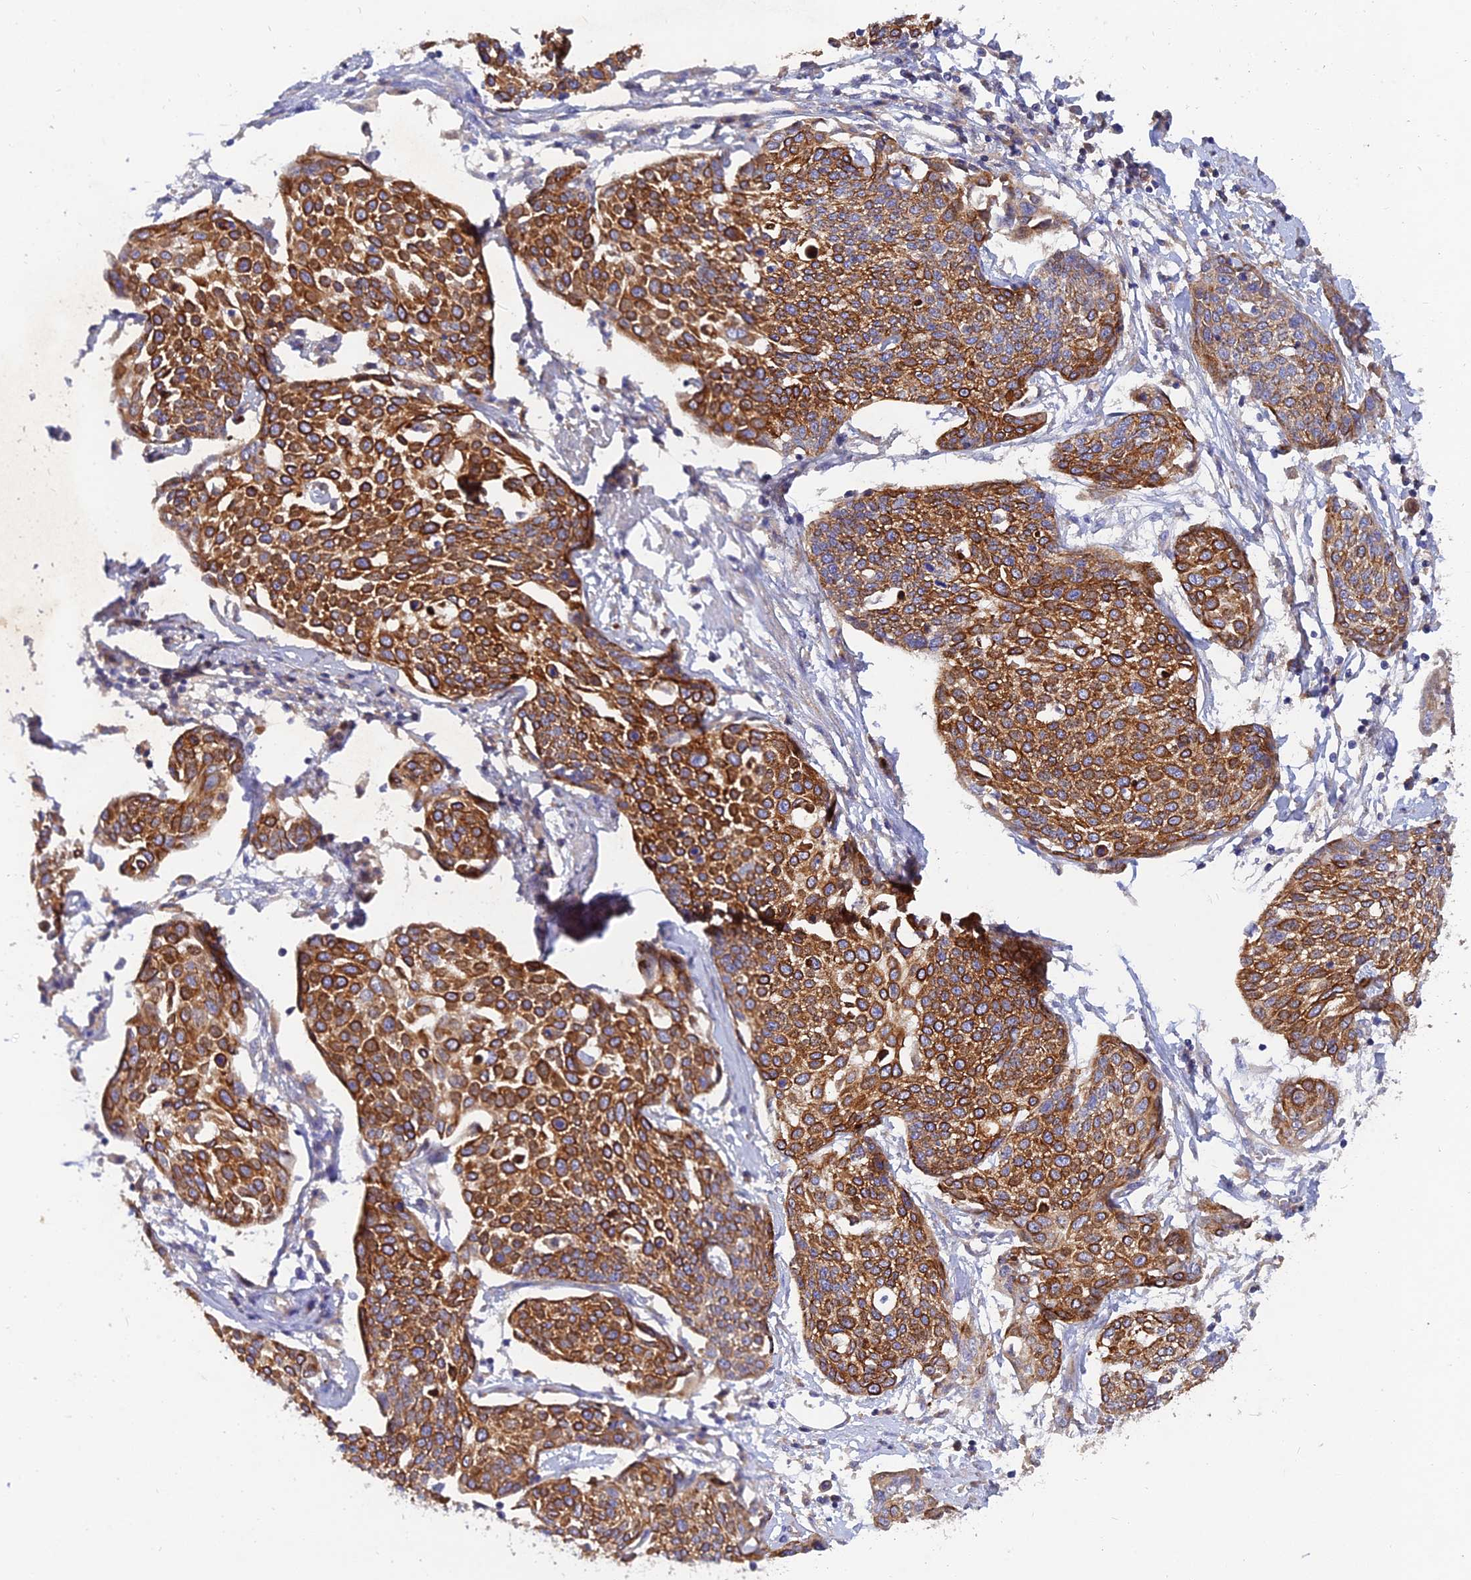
{"staining": {"intensity": "strong", "quantity": ">75%", "location": "cytoplasmic/membranous"}, "tissue": "cervical cancer", "cell_type": "Tumor cells", "image_type": "cancer", "snomed": [{"axis": "morphology", "description": "Squamous cell carcinoma, NOS"}, {"axis": "topography", "description": "Cervix"}], "caption": "IHC of cervical cancer (squamous cell carcinoma) displays high levels of strong cytoplasmic/membranous expression in approximately >75% of tumor cells.", "gene": "MROH1", "patient": {"sex": "female", "age": 34}}